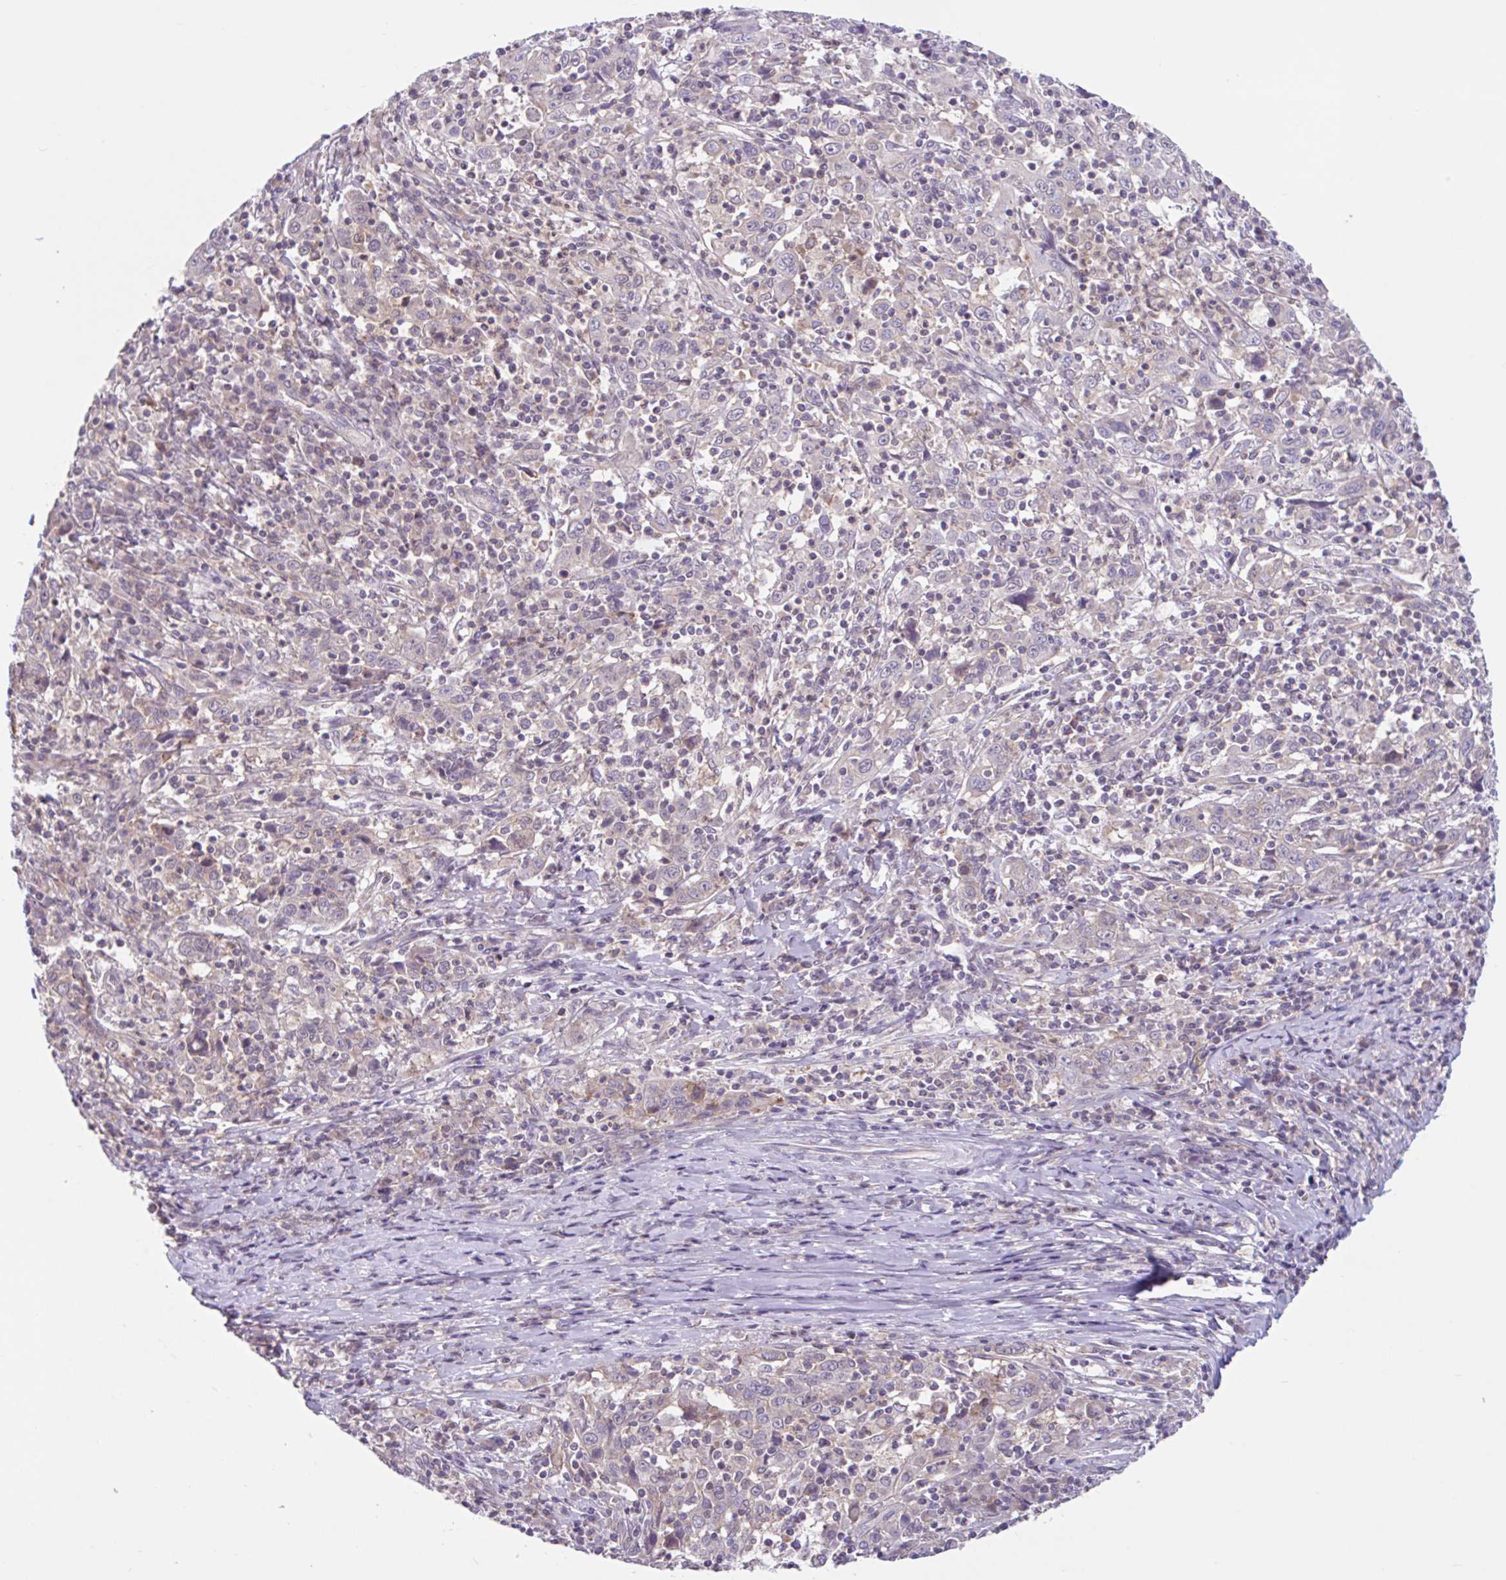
{"staining": {"intensity": "negative", "quantity": "none", "location": "none"}, "tissue": "cervical cancer", "cell_type": "Tumor cells", "image_type": "cancer", "snomed": [{"axis": "morphology", "description": "Squamous cell carcinoma, NOS"}, {"axis": "topography", "description": "Cervix"}], "caption": "Tumor cells are negative for protein expression in human cervical cancer. Nuclei are stained in blue.", "gene": "RALBP1", "patient": {"sex": "female", "age": 46}}